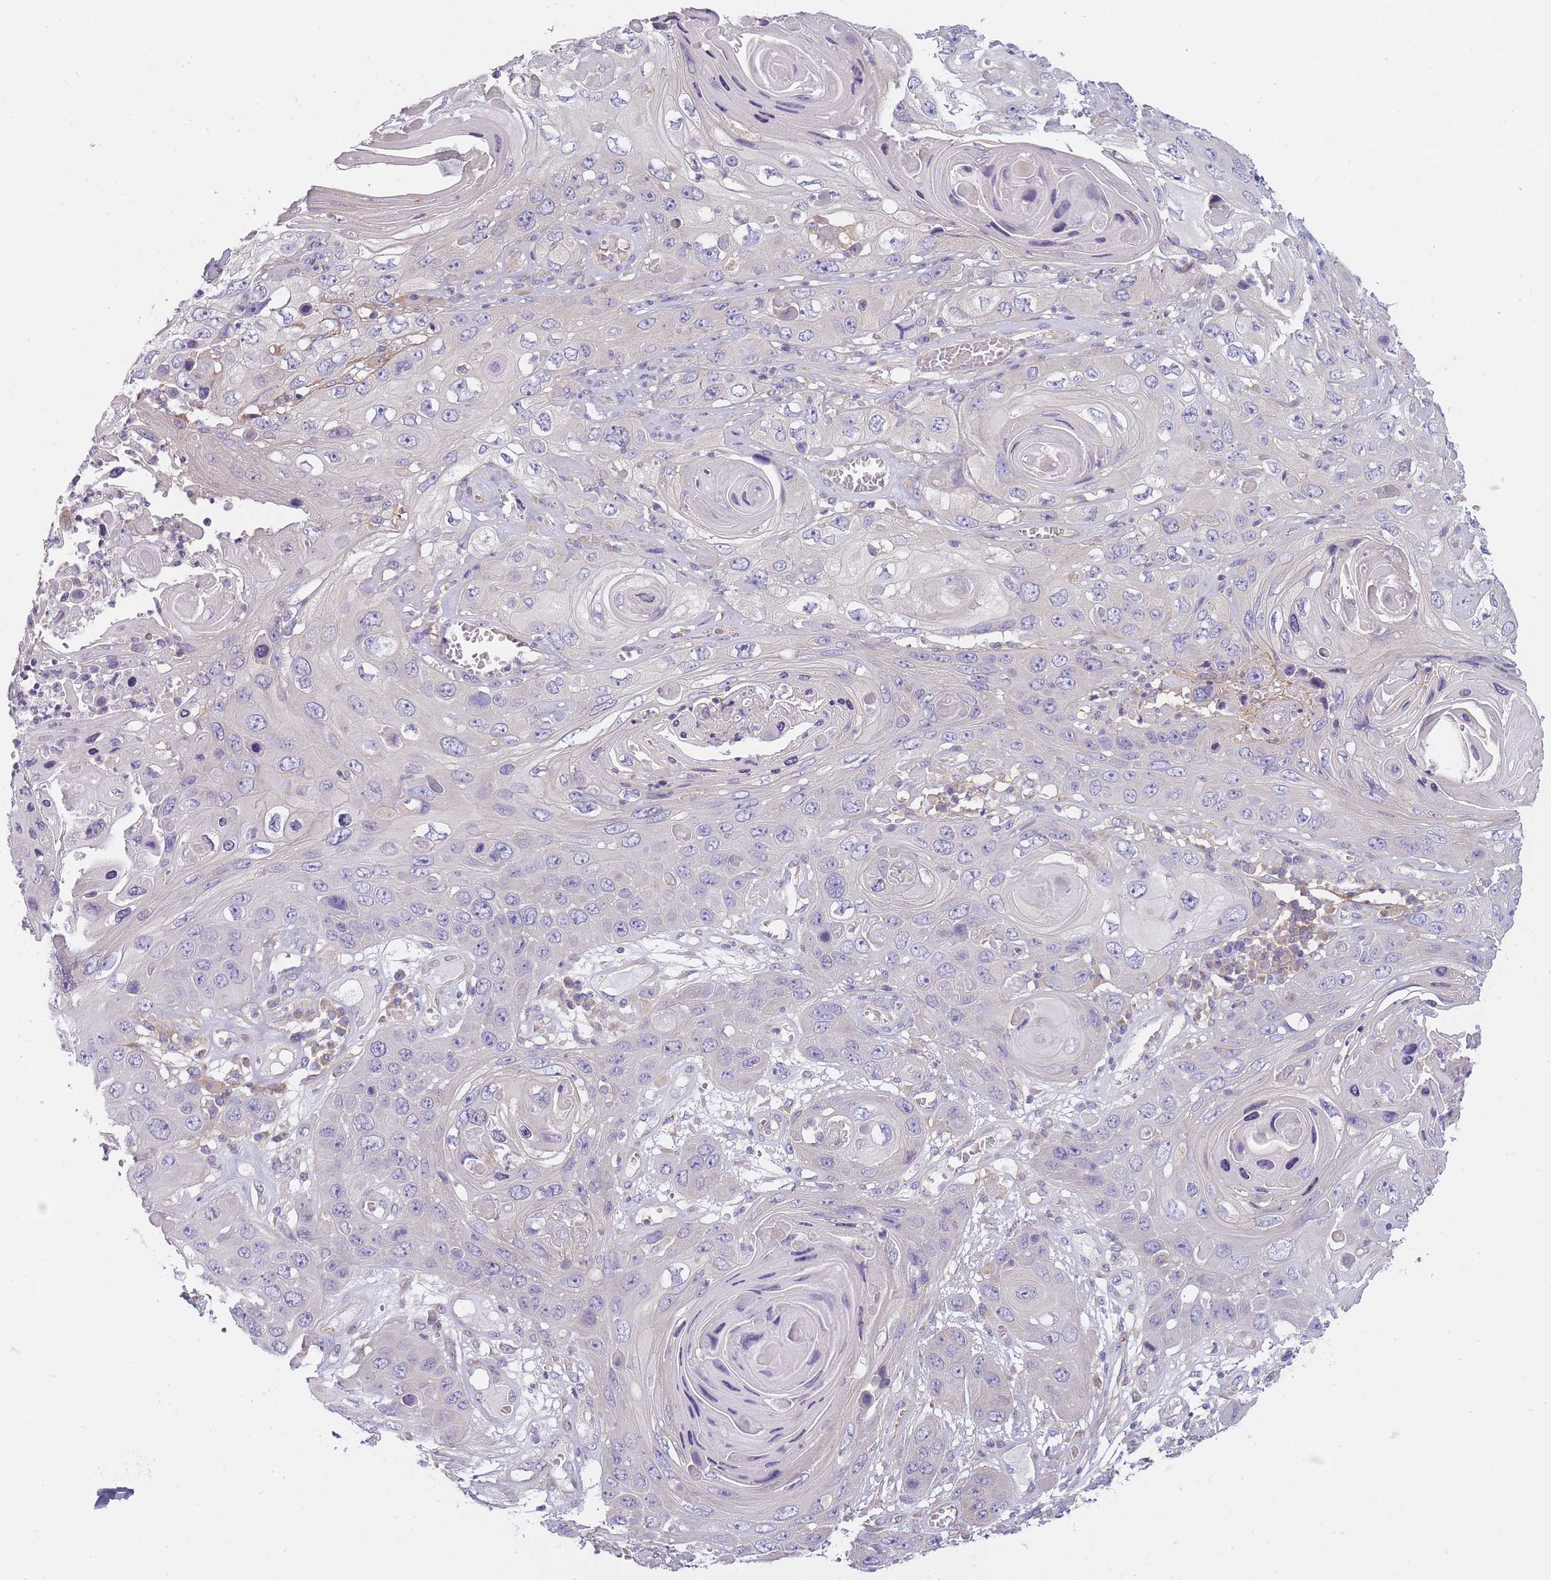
{"staining": {"intensity": "negative", "quantity": "none", "location": "none"}, "tissue": "skin cancer", "cell_type": "Tumor cells", "image_type": "cancer", "snomed": [{"axis": "morphology", "description": "Squamous cell carcinoma, NOS"}, {"axis": "topography", "description": "Skin"}], "caption": "Protein analysis of skin cancer (squamous cell carcinoma) exhibits no significant staining in tumor cells.", "gene": "AP3M2", "patient": {"sex": "male", "age": 55}}